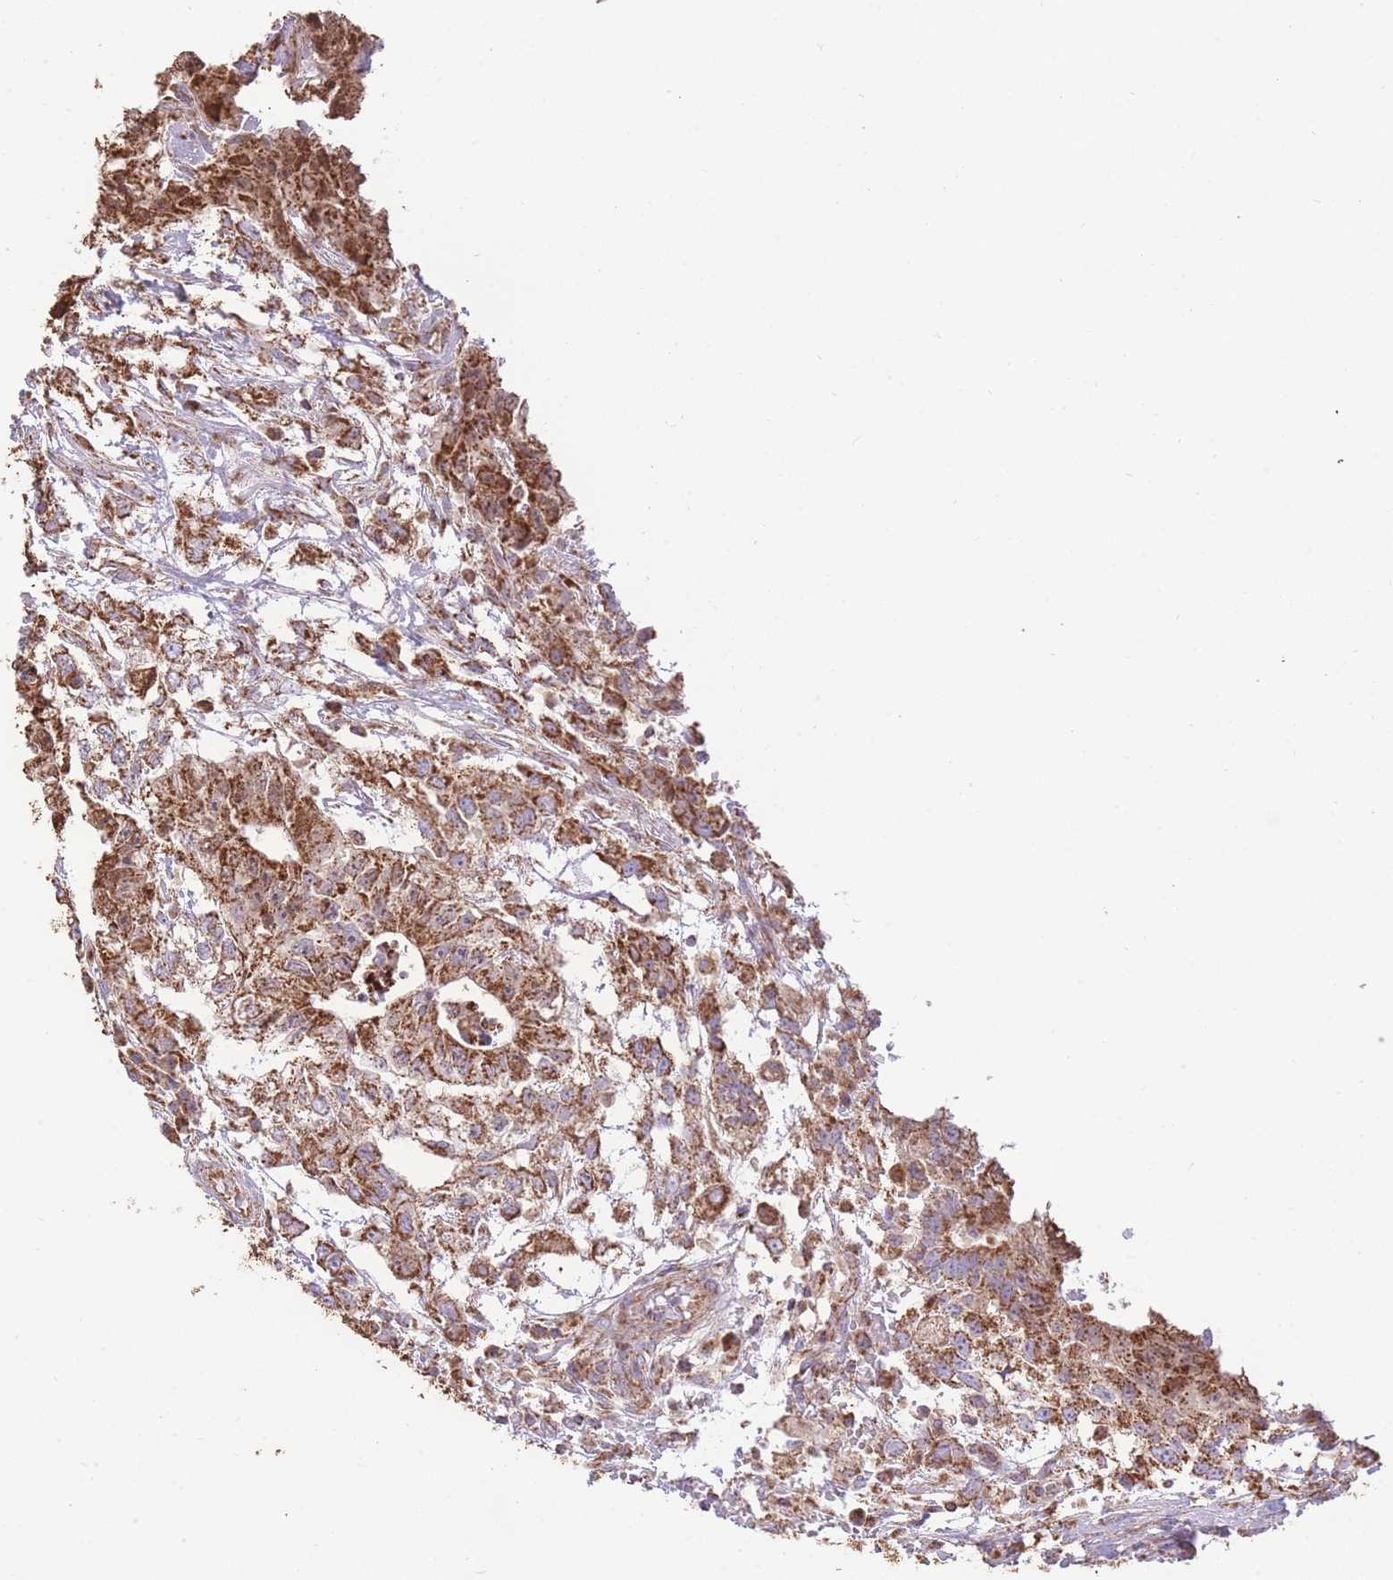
{"staining": {"intensity": "strong", "quantity": ">75%", "location": "cytoplasmic/membranous"}, "tissue": "testis cancer", "cell_type": "Tumor cells", "image_type": "cancer", "snomed": [{"axis": "morphology", "description": "Seminoma, NOS"}, {"axis": "morphology", "description": "Carcinoma, Embryonal, NOS"}, {"axis": "topography", "description": "Testis"}], "caption": "Brown immunohistochemical staining in human testis cancer (seminoma) shows strong cytoplasmic/membranous expression in approximately >75% of tumor cells.", "gene": "PREP", "patient": {"sex": "male", "age": 41}}